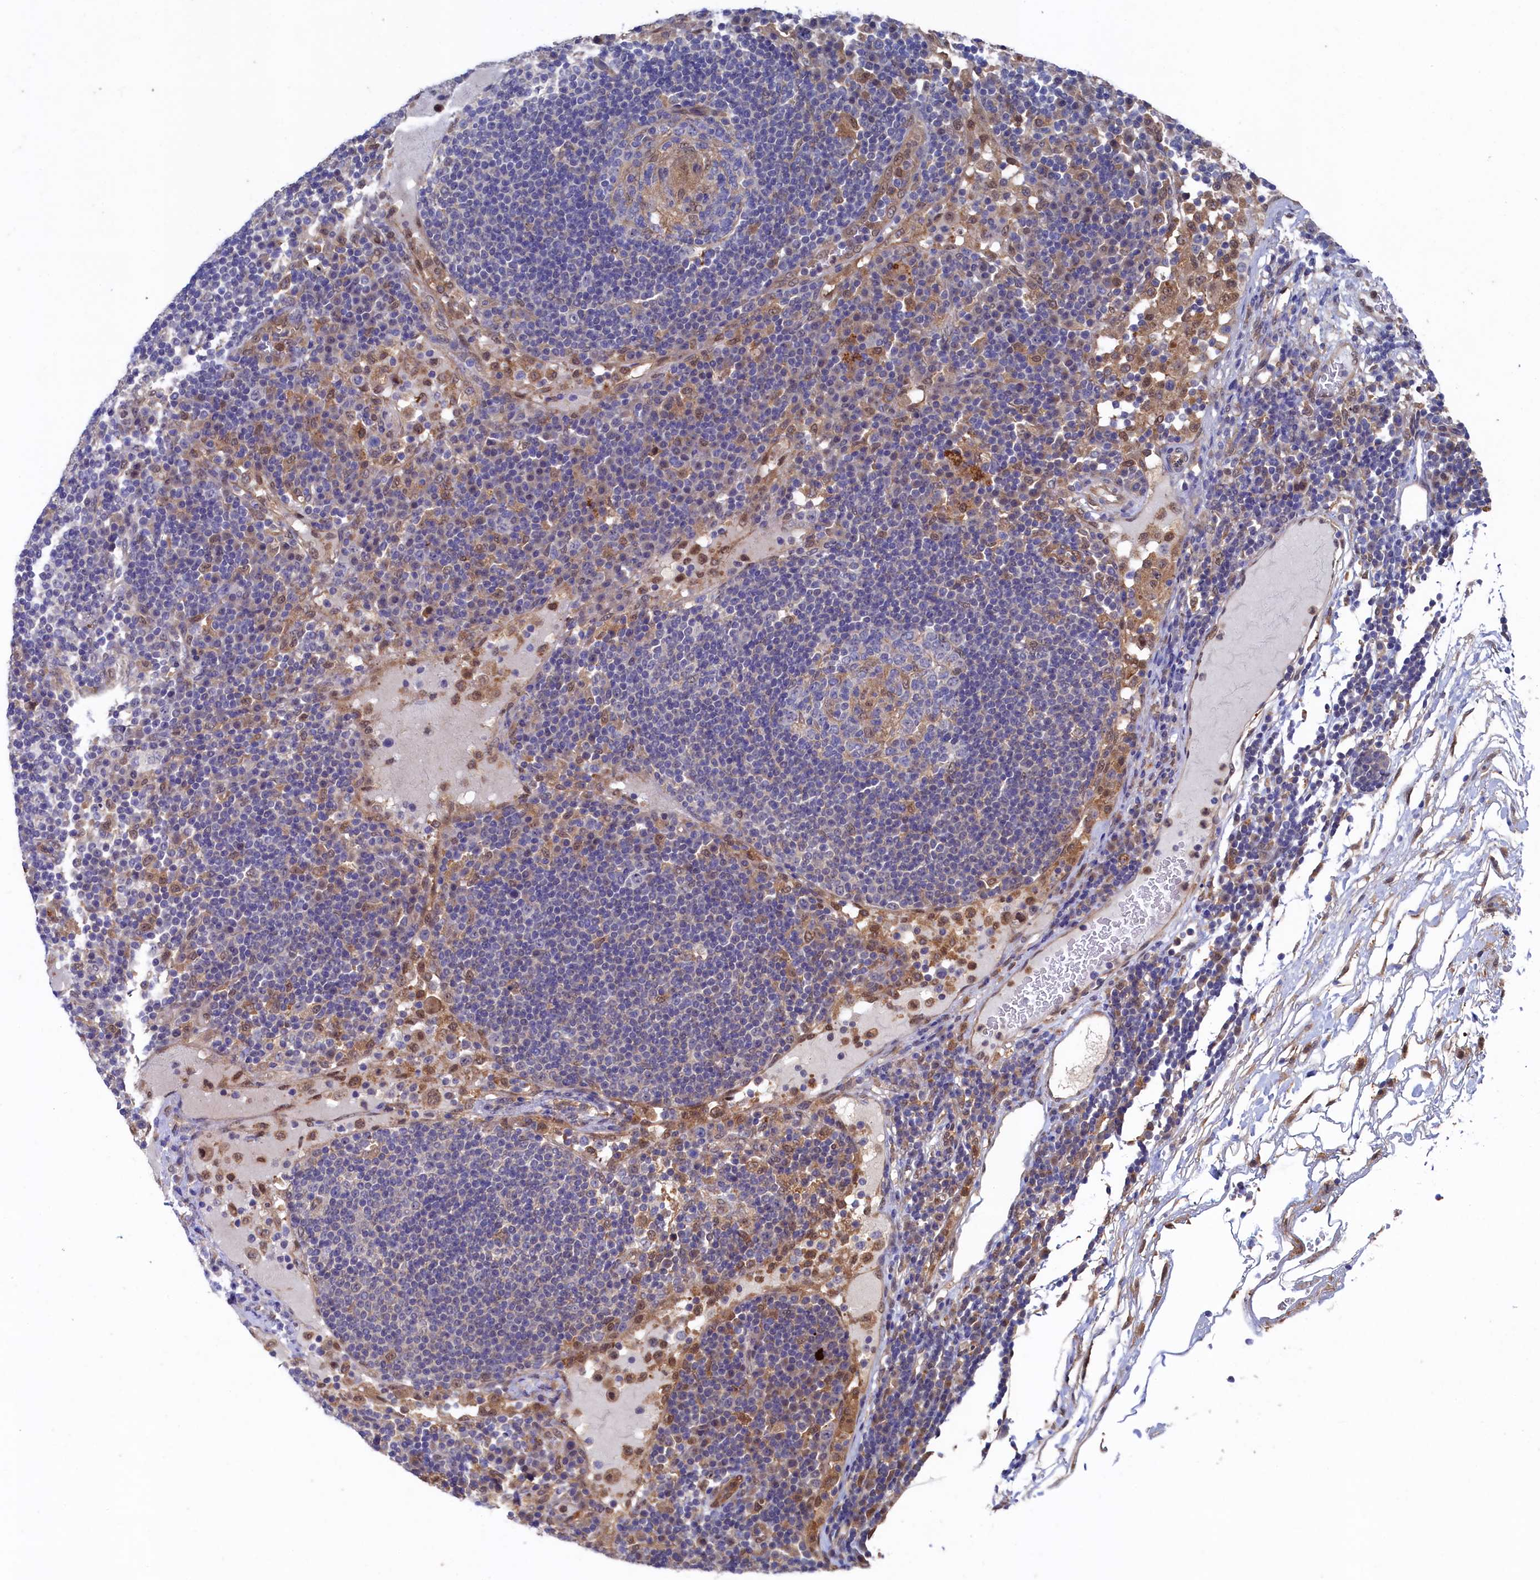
{"staining": {"intensity": "negative", "quantity": "none", "location": "none"}, "tissue": "lymph node", "cell_type": "Germinal center cells", "image_type": "normal", "snomed": [{"axis": "morphology", "description": "Normal tissue, NOS"}, {"axis": "topography", "description": "Lymph node"}], "caption": "DAB (3,3'-diaminobenzidine) immunohistochemical staining of benign lymph node shows no significant staining in germinal center cells.", "gene": "RNH1", "patient": {"sex": "female", "age": 53}}